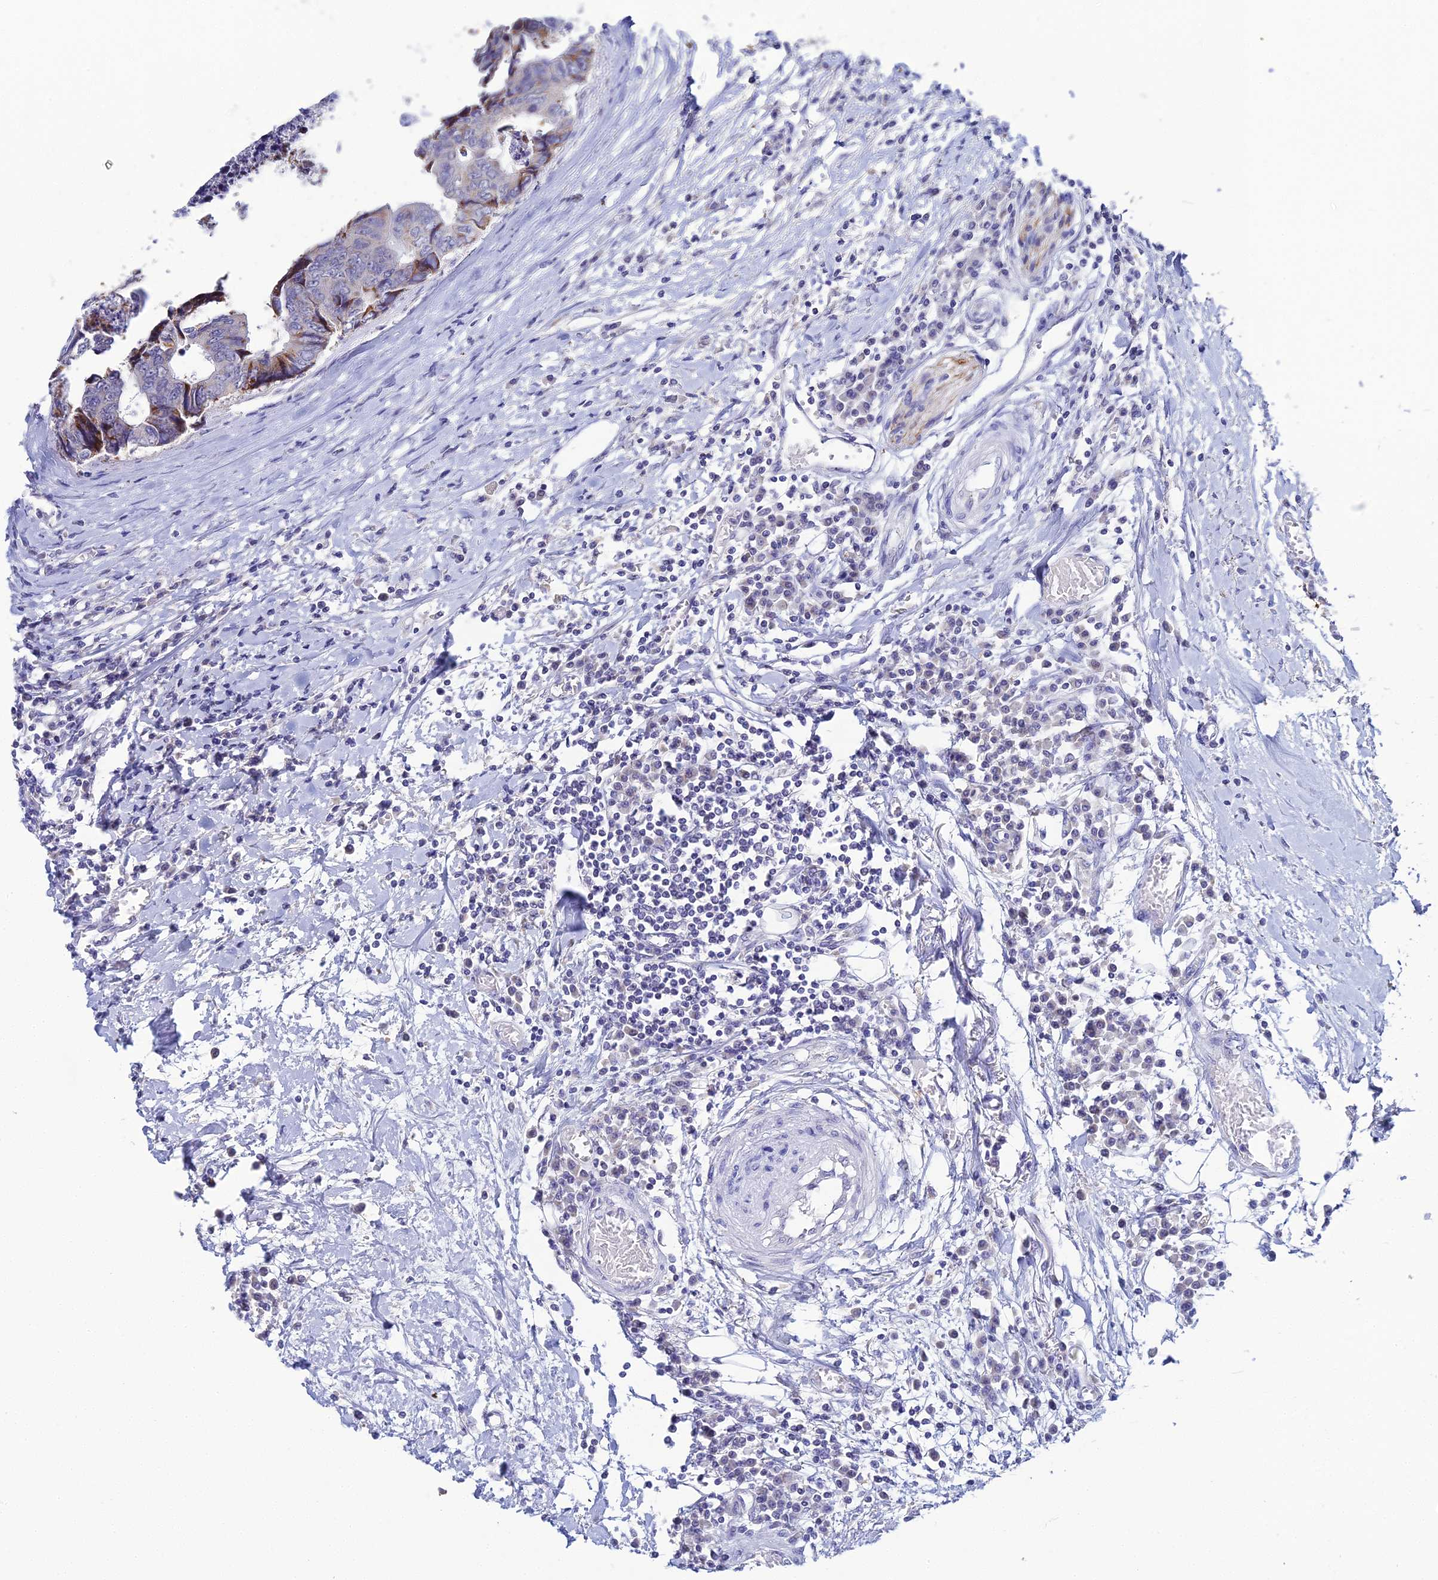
{"staining": {"intensity": "moderate", "quantity": "<25%", "location": "cytoplasmic/membranous"}, "tissue": "colorectal cancer", "cell_type": "Tumor cells", "image_type": "cancer", "snomed": [{"axis": "morphology", "description": "Adenocarcinoma, NOS"}, {"axis": "topography", "description": "Rectum"}], "caption": "Moderate cytoplasmic/membranous staining for a protein is seen in about <25% of tumor cells of colorectal adenocarcinoma using immunohistochemistry (IHC).", "gene": "PLPP4", "patient": {"sex": "male", "age": 84}}